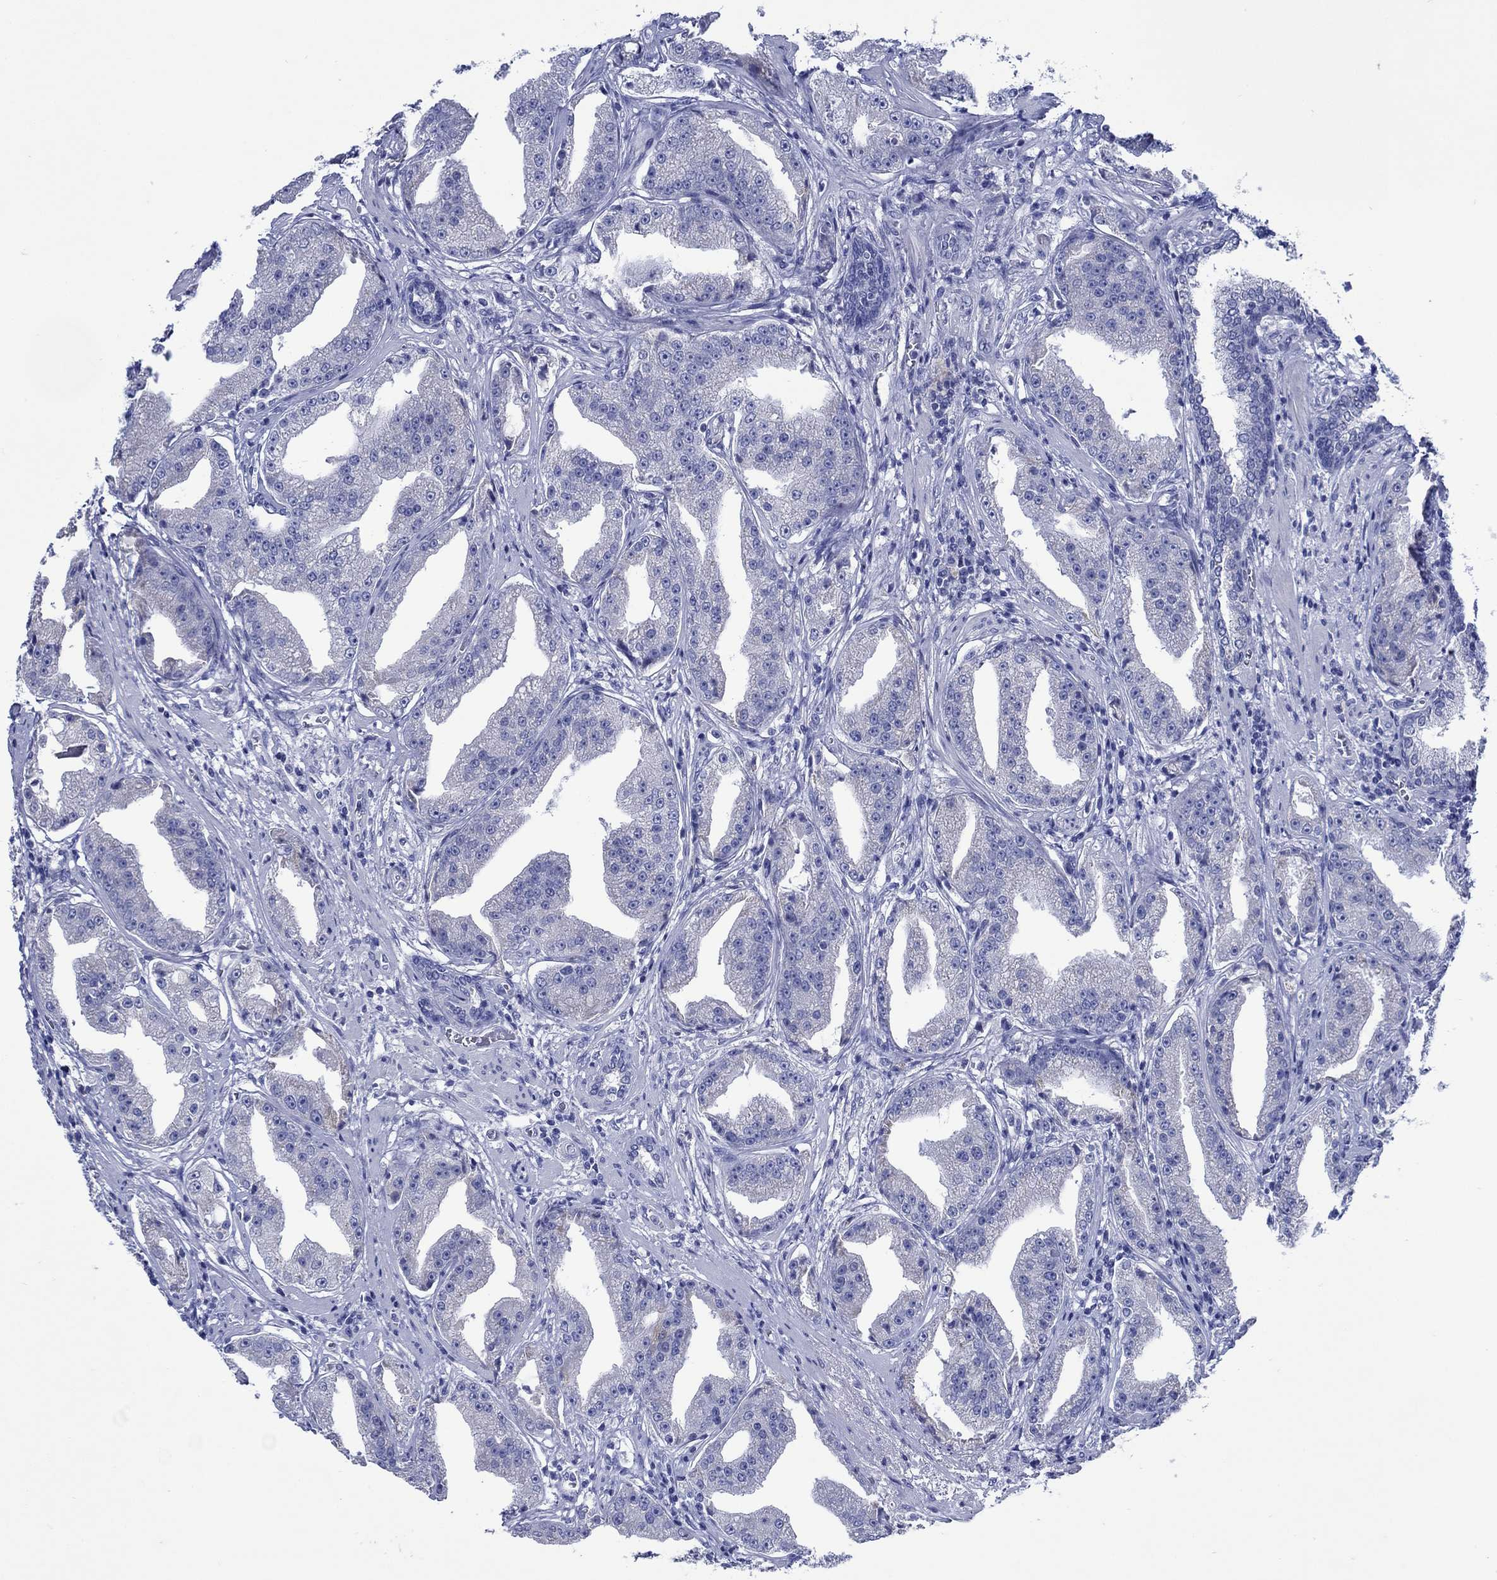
{"staining": {"intensity": "negative", "quantity": "none", "location": "none"}, "tissue": "prostate cancer", "cell_type": "Tumor cells", "image_type": "cancer", "snomed": [{"axis": "morphology", "description": "Adenocarcinoma, Low grade"}, {"axis": "topography", "description": "Prostate"}], "caption": "Immunohistochemistry histopathology image of adenocarcinoma (low-grade) (prostate) stained for a protein (brown), which exhibits no expression in tumor cells.", "gene": "TRIM16", "patient": {"sex": "male", "age": 62}}